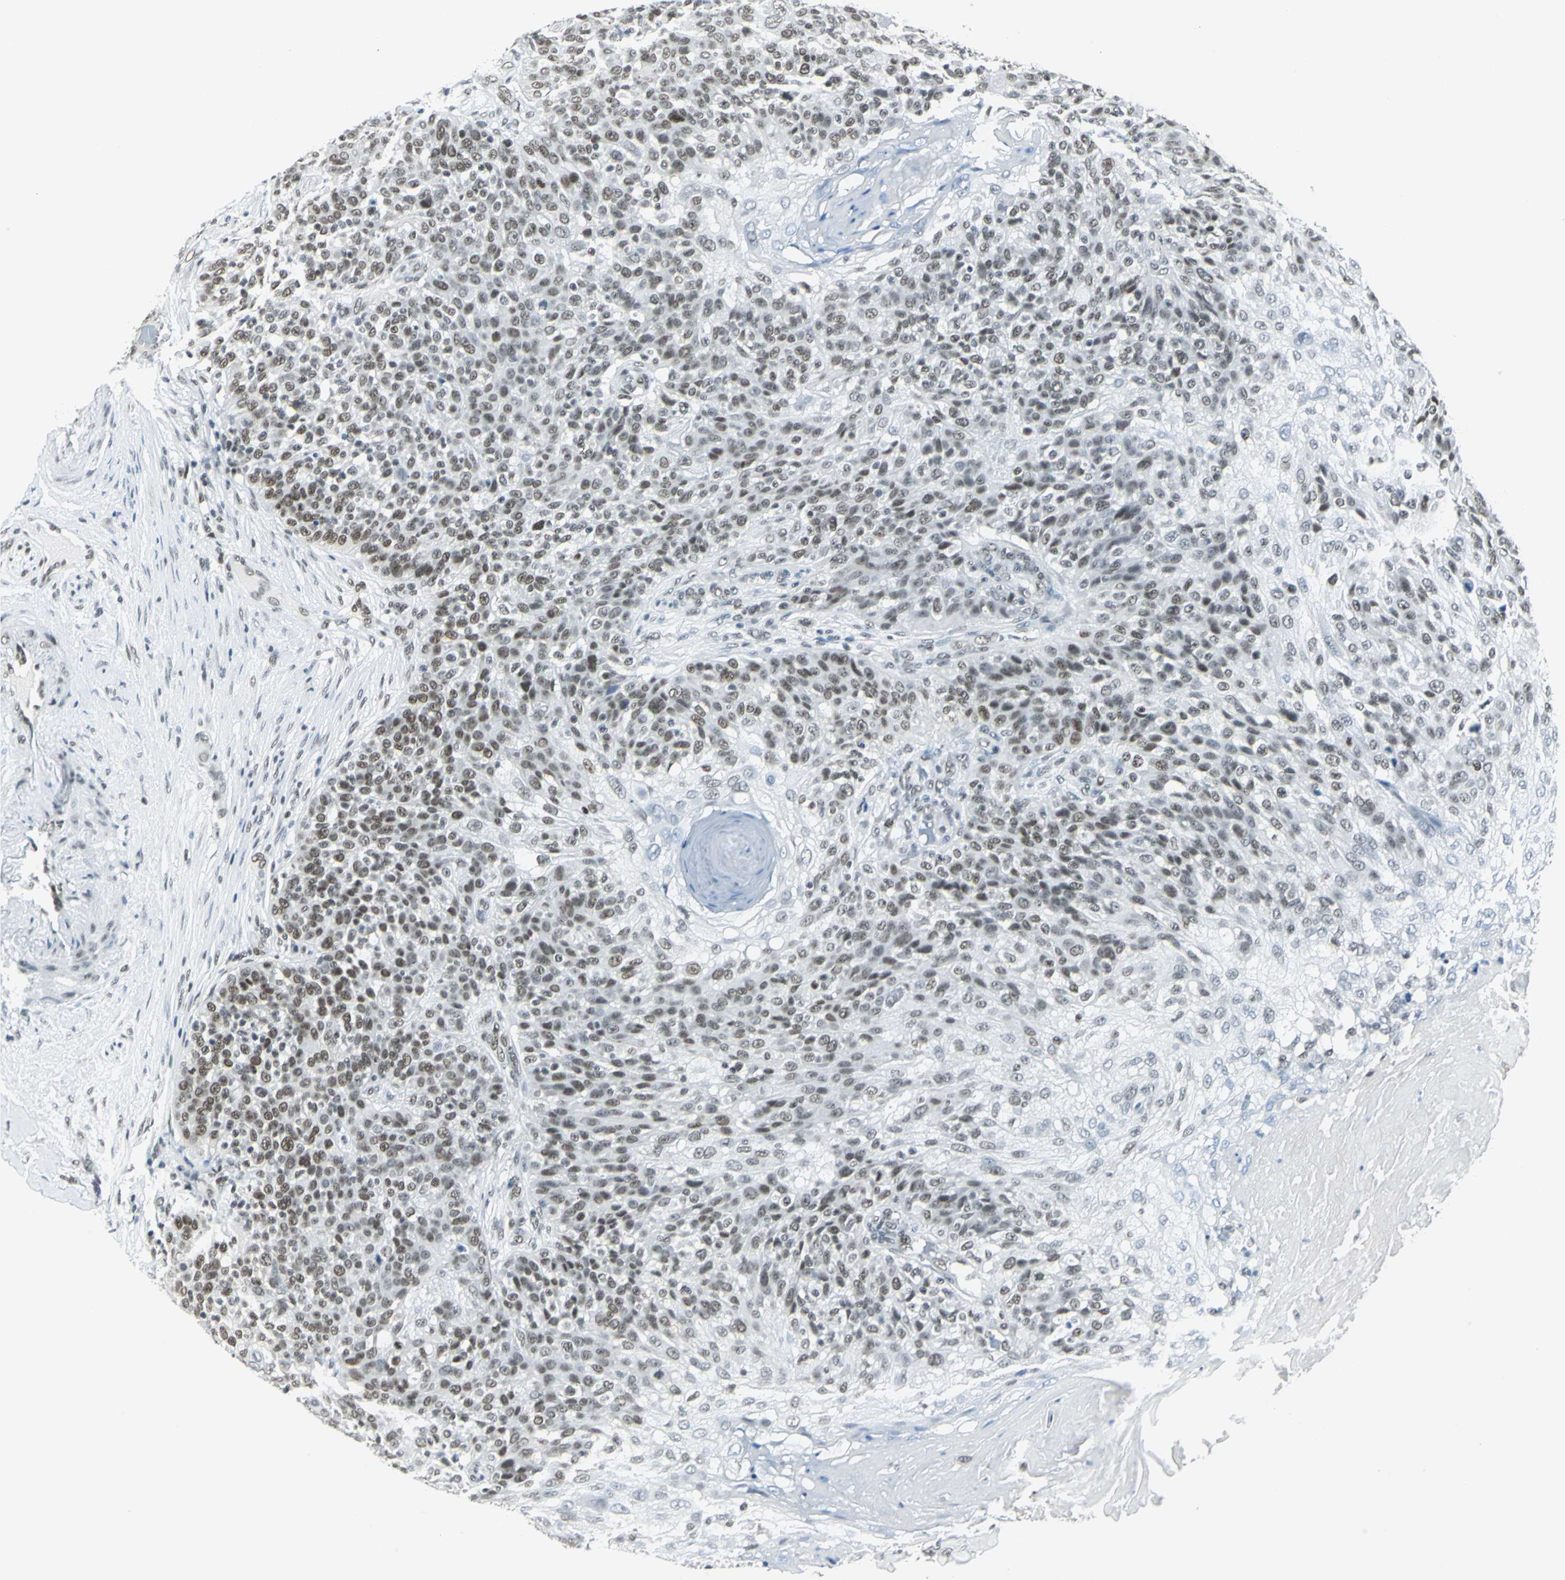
{"staining": {"intensity": "moderate", "quantity": "25%-75%", "location": "nuclear"}, "tissue": "skin cancer", "cell_type": "Tumor cells", "image_type": "cancer", "snomed": [{"axis": "morphology", "description": "Normal tissue, NOS"}, {"axis": "morphology", "description": "Squamous cell carcinoma, NOS"}, {"axis": "topography", "description": "Skin"}], "caption": "DAB (3,3'-diaminobenzidine) immunohistochemical staining of human skin squamous cell carcinoma displays moderate nuclear protein expression in approximately 25%-75% of tumor cells.", "gene": "ADNP", "patient": {"sex": "female", "age": 83}}